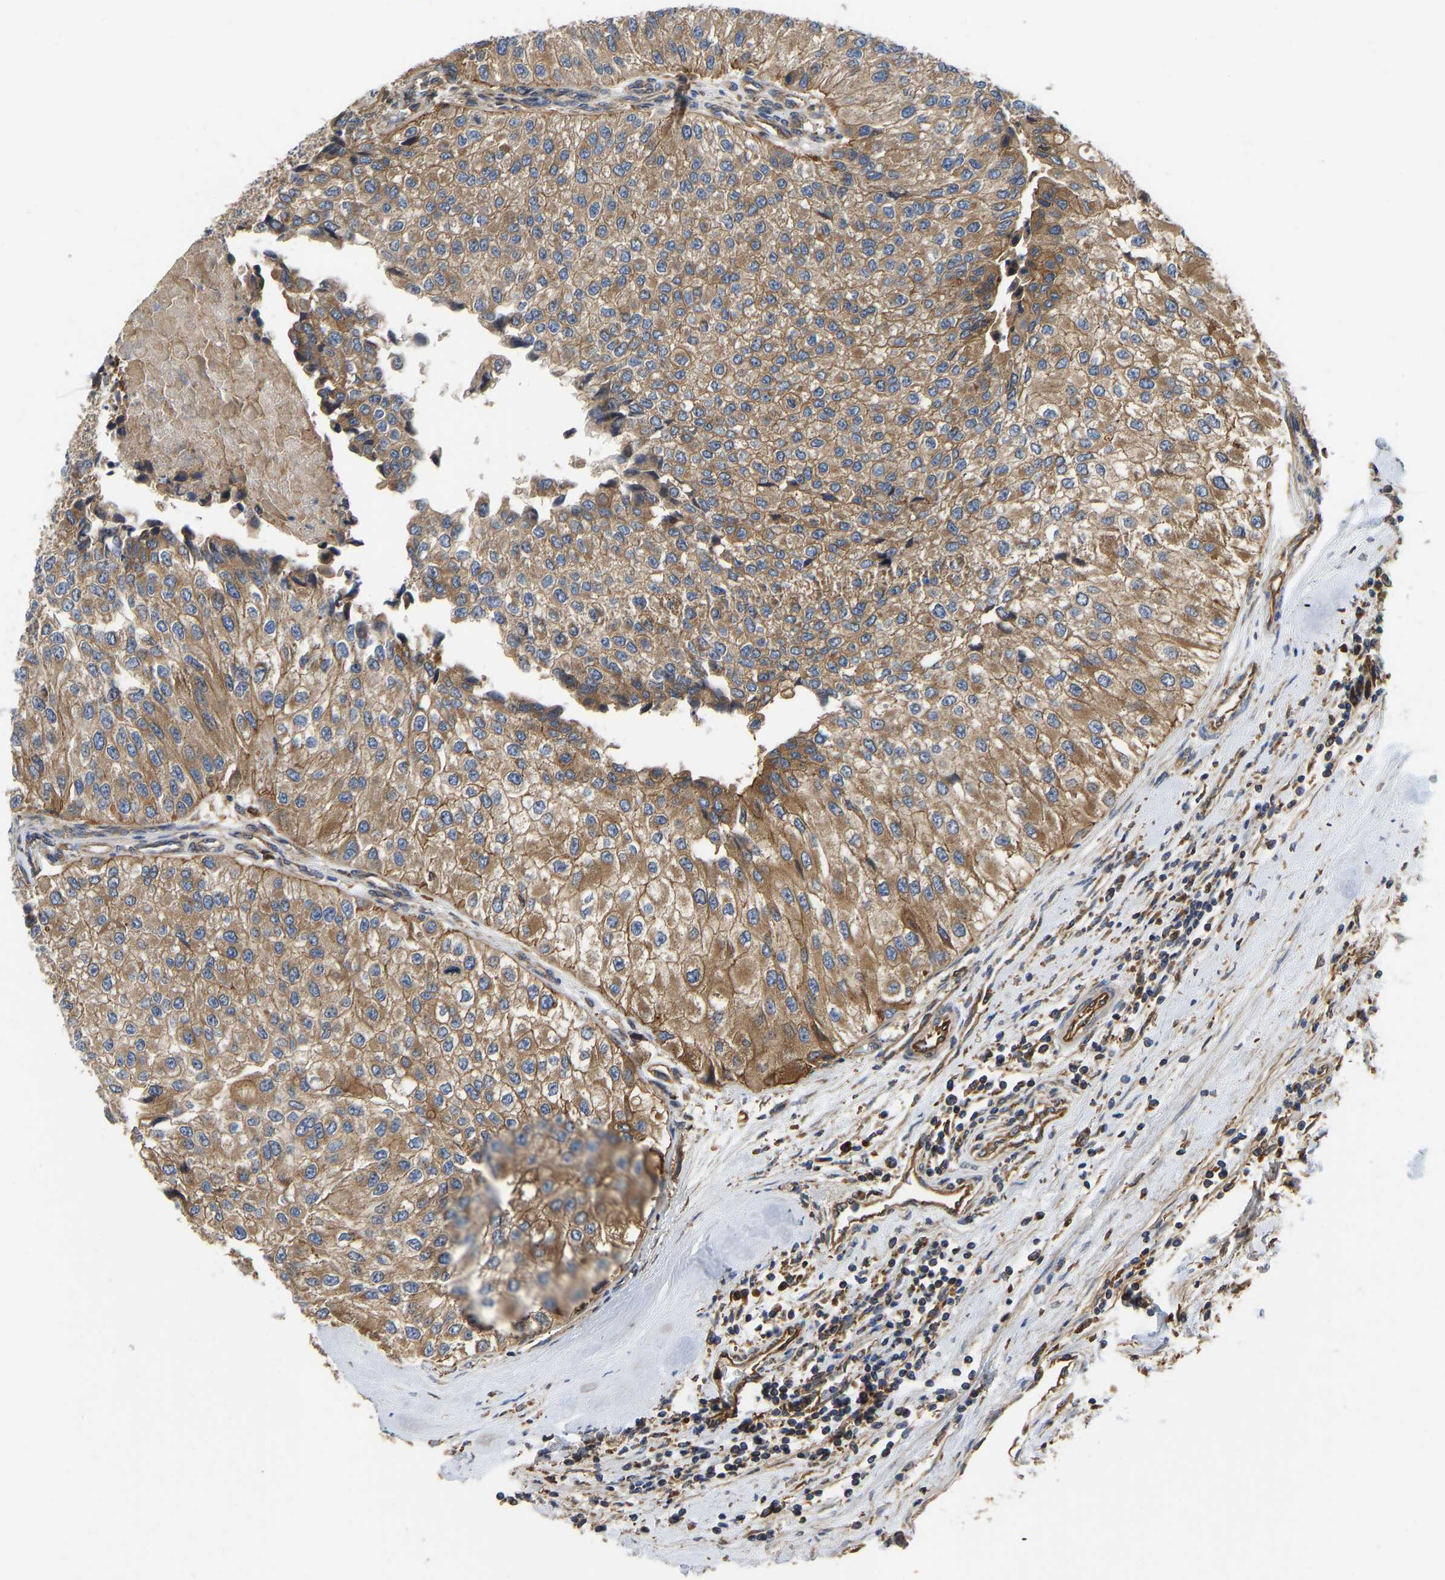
{"staining": {"intensity": "moderate", "quantity": ">75%", "location": "cytoplasmic/membranous"}, "tissue": "urothelial cancer", "cell_type": "Tumor cells", "image_type": "cancer", "snomed": [{"axis": "morphology", "description": "Urothelial carcinoma, High grade"}, {"axis": "topography", "description": "Kidney"}, {"axis": "topography", "description": "Urinary bladder"}], "caption": "IHC of urothelial cancer exhibits medium levels of moderate cytoplasmic/membranous staining in about >75% of tumor cells.", "gene": "FLNB", "patient": {"sex": "male", "age": 77}}